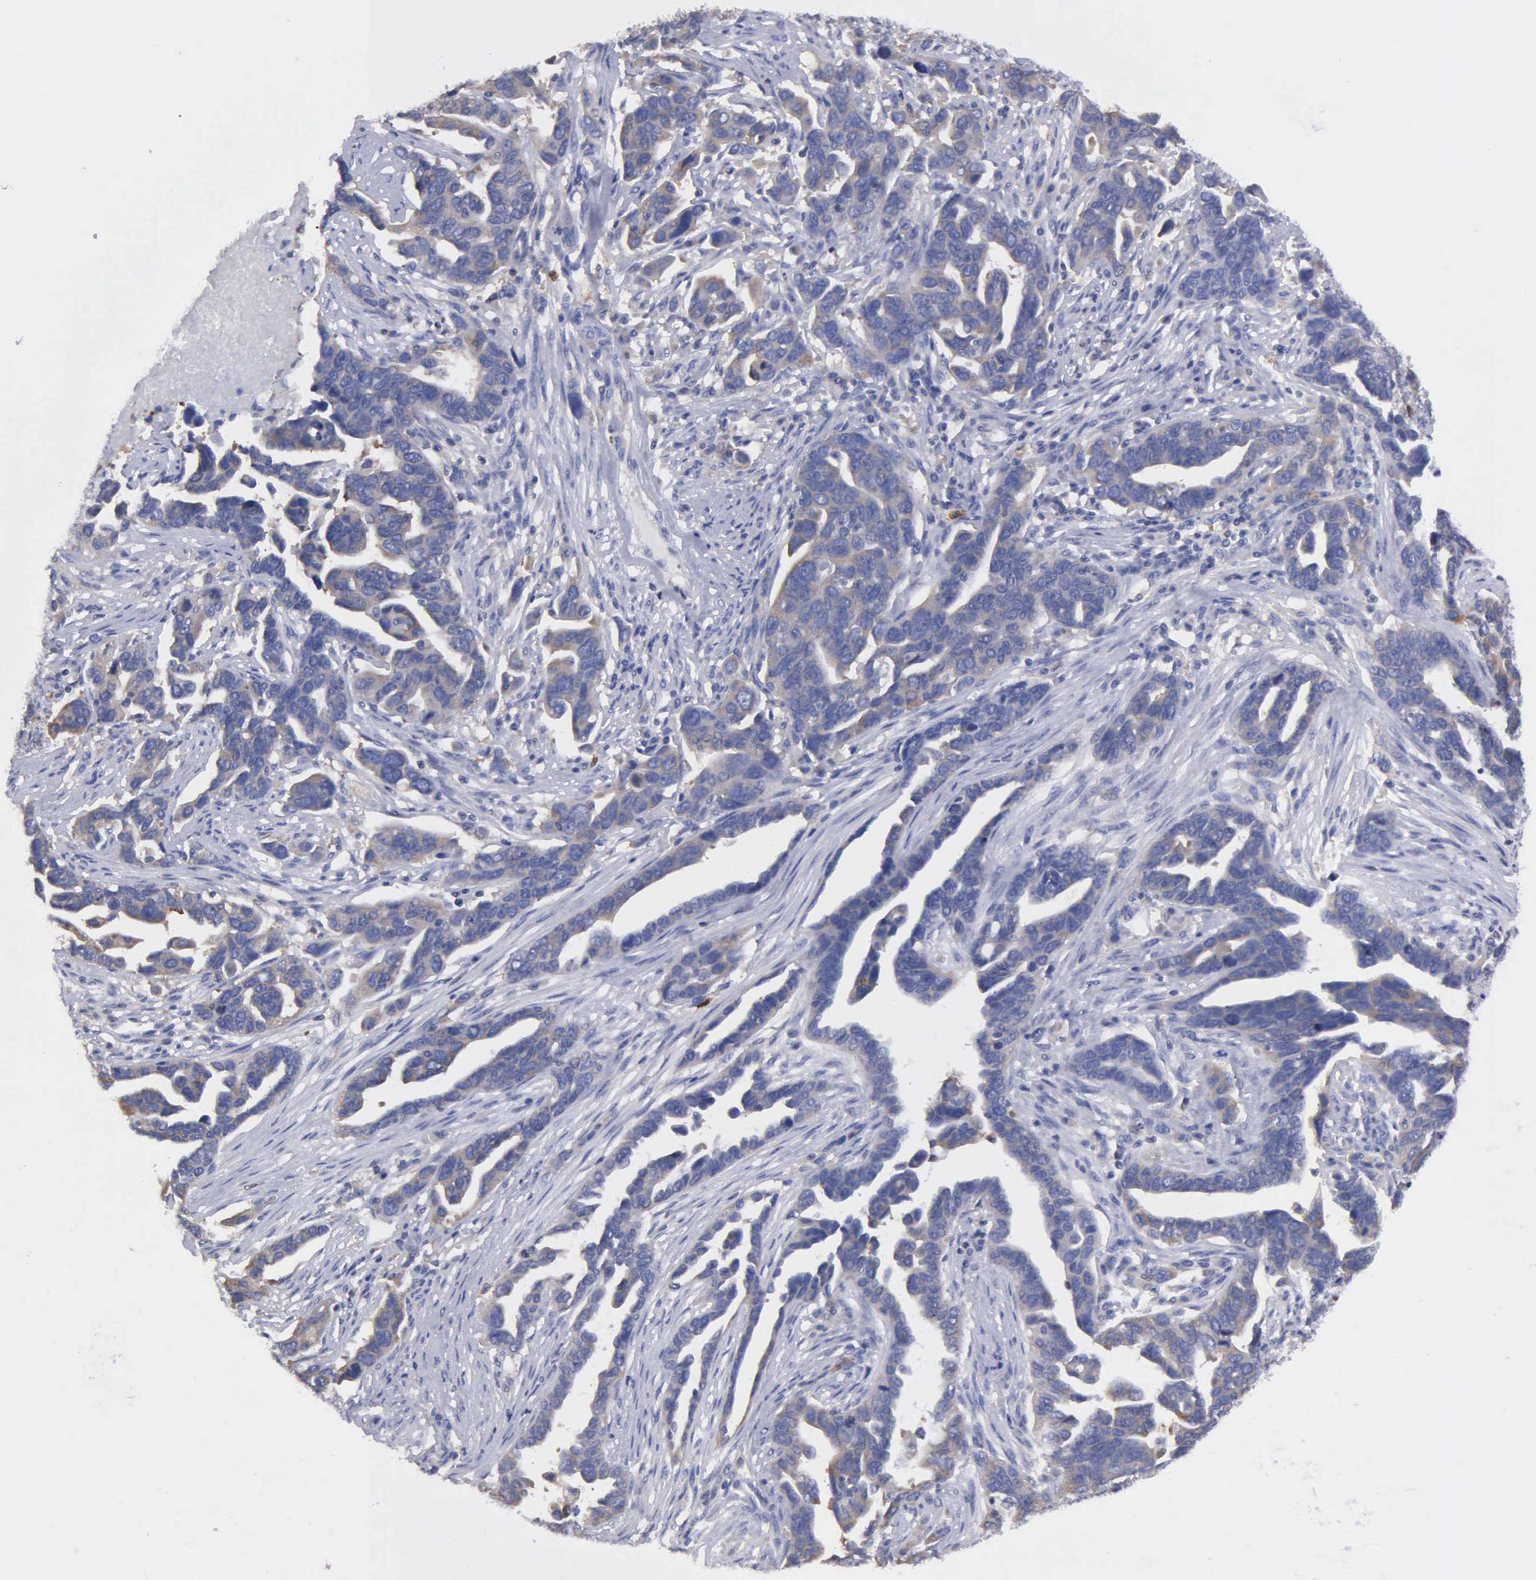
{"staining": {"intensity": "weak", "quantity": "<25%", "location": "cytoplasmic/membranous"}, "tissue": "ovarian cancer", "cell_type": "Tumor cells", "image_type": "cancer", "snomed": [{"axis": "morphology", "description": "Cystadenocarcinoma, serous, NOS"}, {"axis": "topography", "description": "Ovary"}], "caption": "Immunohistochemistry photomicrograph of human ovarian cancer stained for a protein (brown), which shows no positivity in tumor cells.", "gene": "G6PD", "patient": {"sex": "female", "age": 54}}